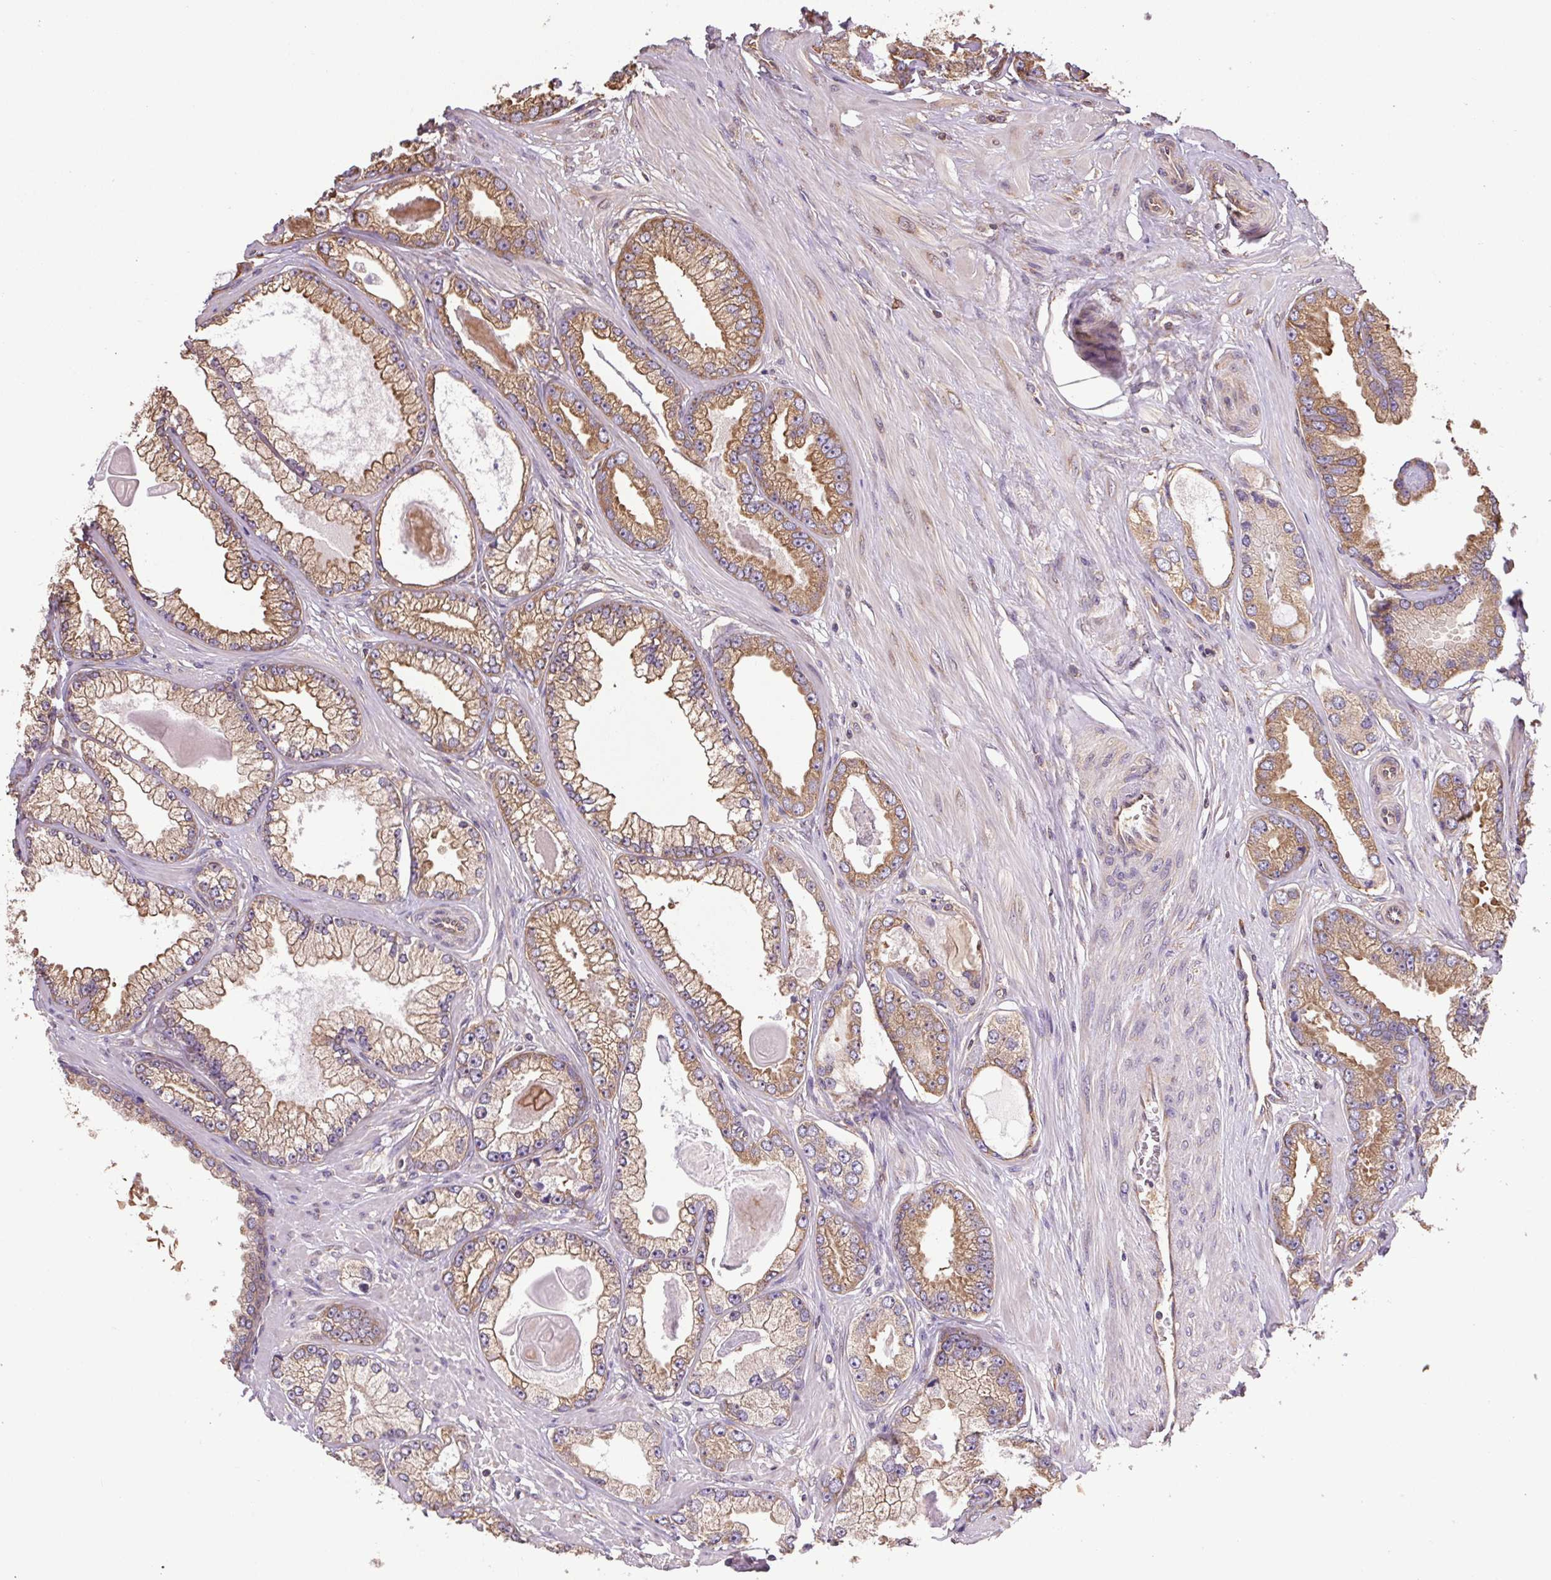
{"staining": {"intensity": "moderate", "quantity": ">75%", "location": "cytoplasmic/membranous"}, "tissue": "prostate cancer", "cell_type": "Tumor cells", "image_type": "cancer", "snomed": [{"axis": "morphology", "description": "Adenocarcinoma, Low grade"}, {"axis": "topography", "description": "Prostate"}], "caption": "This is an image of IHC staining of prostate adenocarcinoma (low-grade), which shows moderate expression in the cytoplasmic/membranous of tumor cells.", "gene": "EIF2S1", "patient": {"sex": "male", "age": 64}}